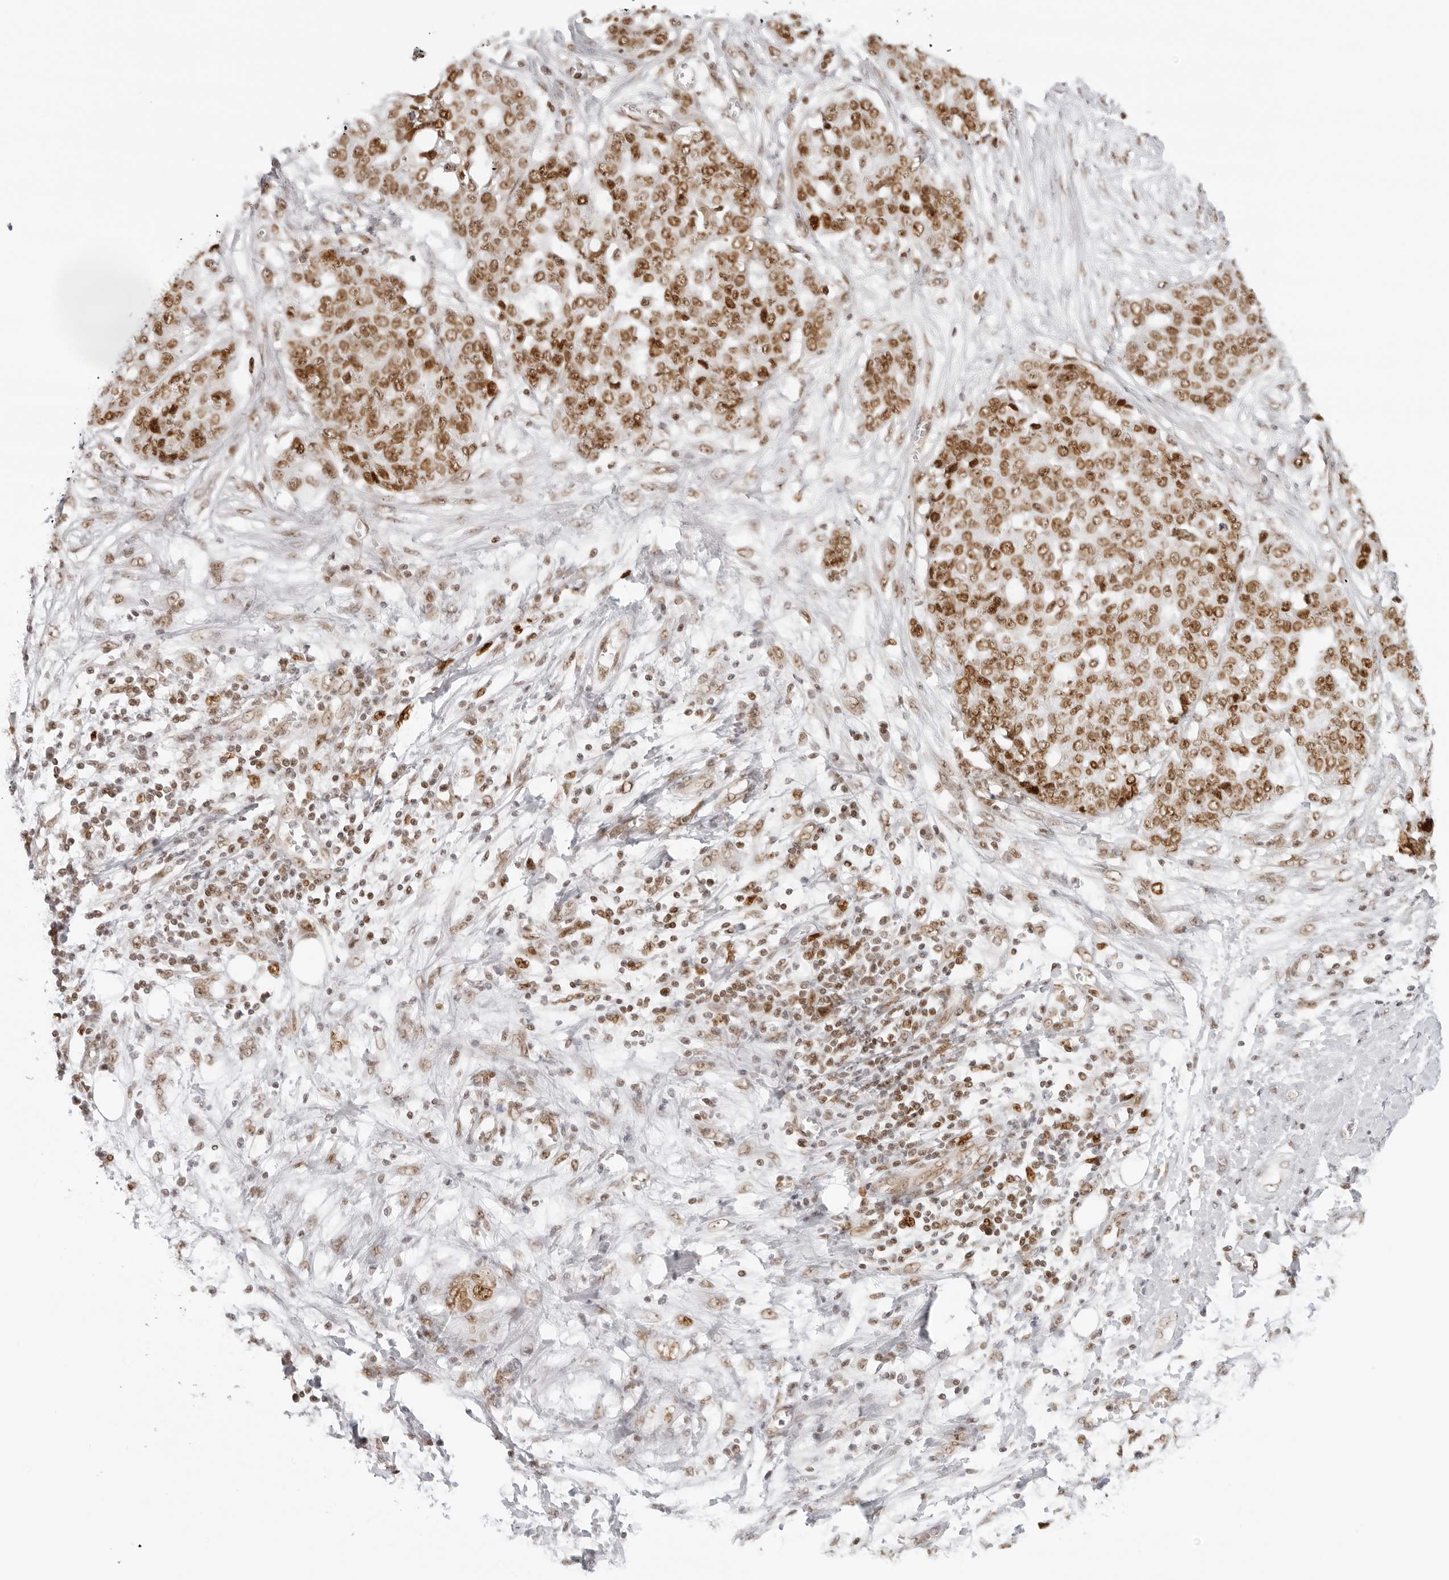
{"staining": {"intensity": "moderate", "quantity": ">75%", "location": "nuclear"}, "tissue": "ovarian cancer", "cell_type": "Tumor cells", "image_type": "cancer", "snomed": [{"axis": "morphology", "description": "Cystadenocarcinoma, serous, NOS"}, {"axis": "topography", "description": "Soft tissue"}, {"axis": "topography", "description": "Ovary"}], "caption": "Brown immunohistochemical staining in human ovarian cancer reveals moderate nuclear expression in about >75% of tumor cells.", "gene": "RCC1", "patient": {"sex": "female", "age": 57}}